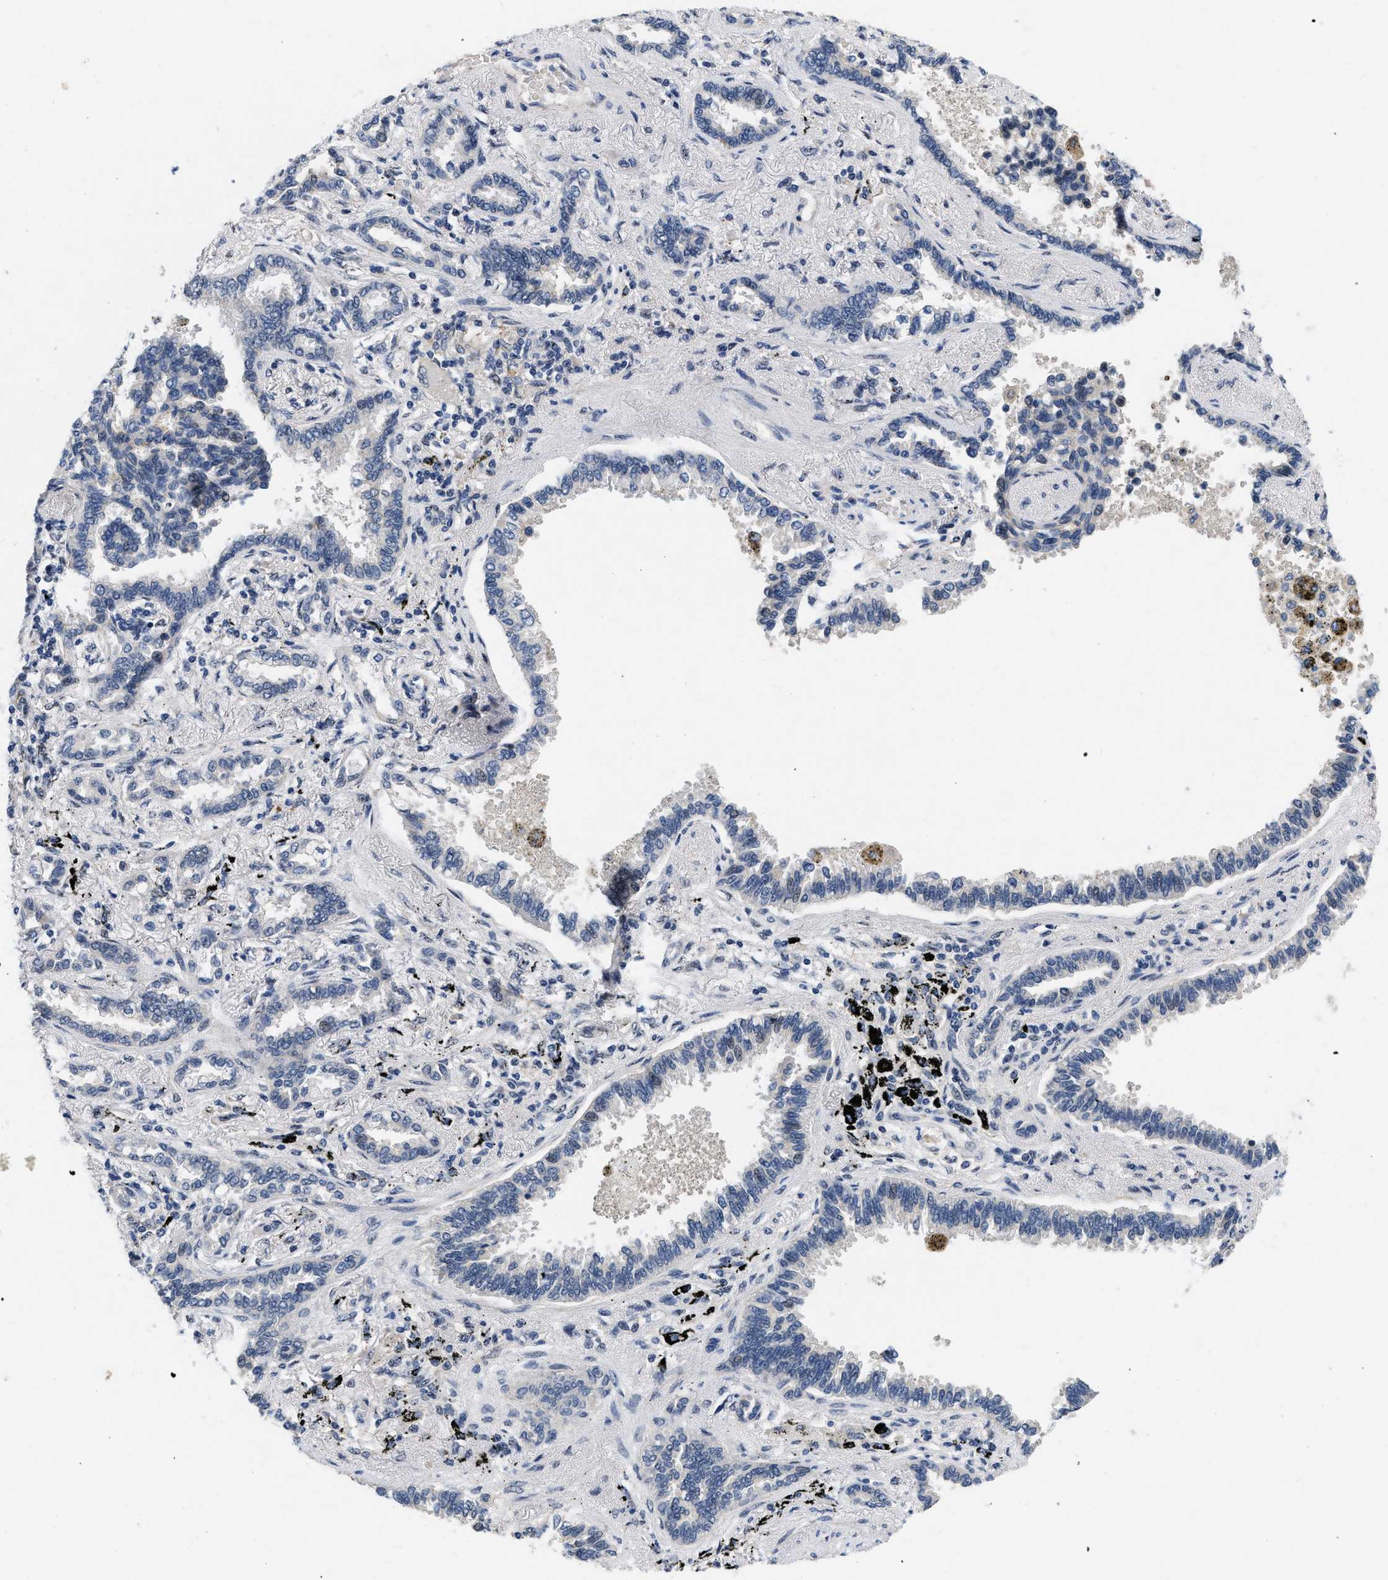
{"staining": {"intensity": "weak", "quantity": "<25%", "location": "cytoplasmic/membranous"}, "tissue": "lung cancer", "cell_type": "Tumor cells", "image_type": "cancer", "snomed": [{"axis": "morphology", "description": "Normal tissue, NOS"}, {"axis": "morphology", "description": "Adenocarcinoma, NOS"}, {"axis": "topography", "description": "Lung"}], "caption": "Immunohistochemical staining of human lung adenocarcinoma exhibits no significant expression in tumor cells.", "gene": "VIP", "patient": {"sex": "male", "age": 59}}